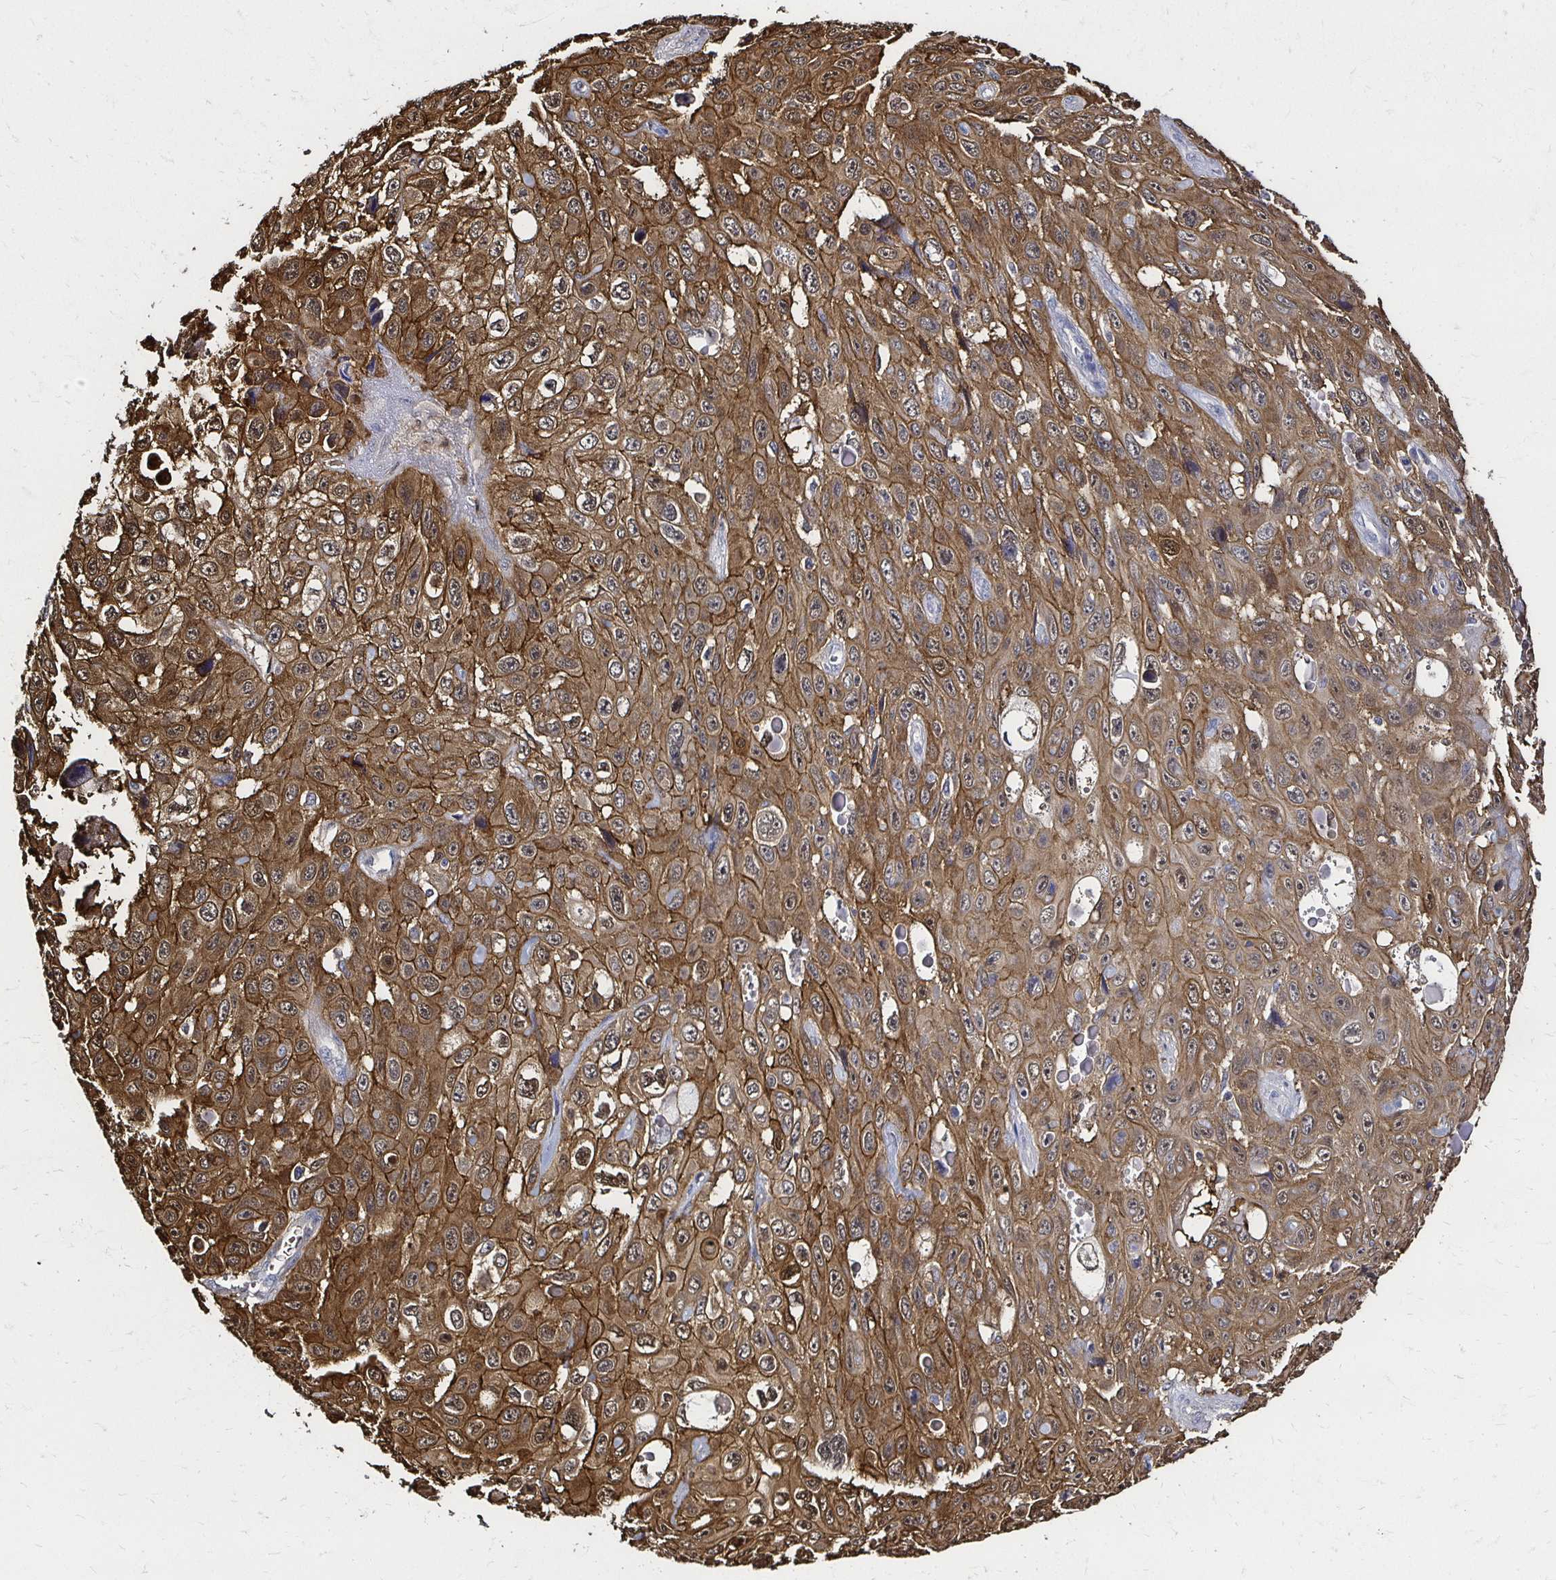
{"staining": {"intensity": "moderate", "quantity": ">75%", "location": "cytoplasmic/membranous"}, "tissue": "skin cancer", "cell_type": "Tumor cells", "image_type": "cancer", "snomed": [{"axis": "morphology", "description": "Squamous cell carcinoma, NOS"}, {"axis": "topography", "description": "Skin"}], "caption": "Squamous cell carcinoma (skin) stained with DAB (3,3'-diaminobenzidine) immunohistochemistry (IHC) exhibits medium levels of moderate cytoplasmic/membranous positivity in about >75% of tumor cells.", "gene": "TXN", "patient": {"sex": "male", "age": 82}}